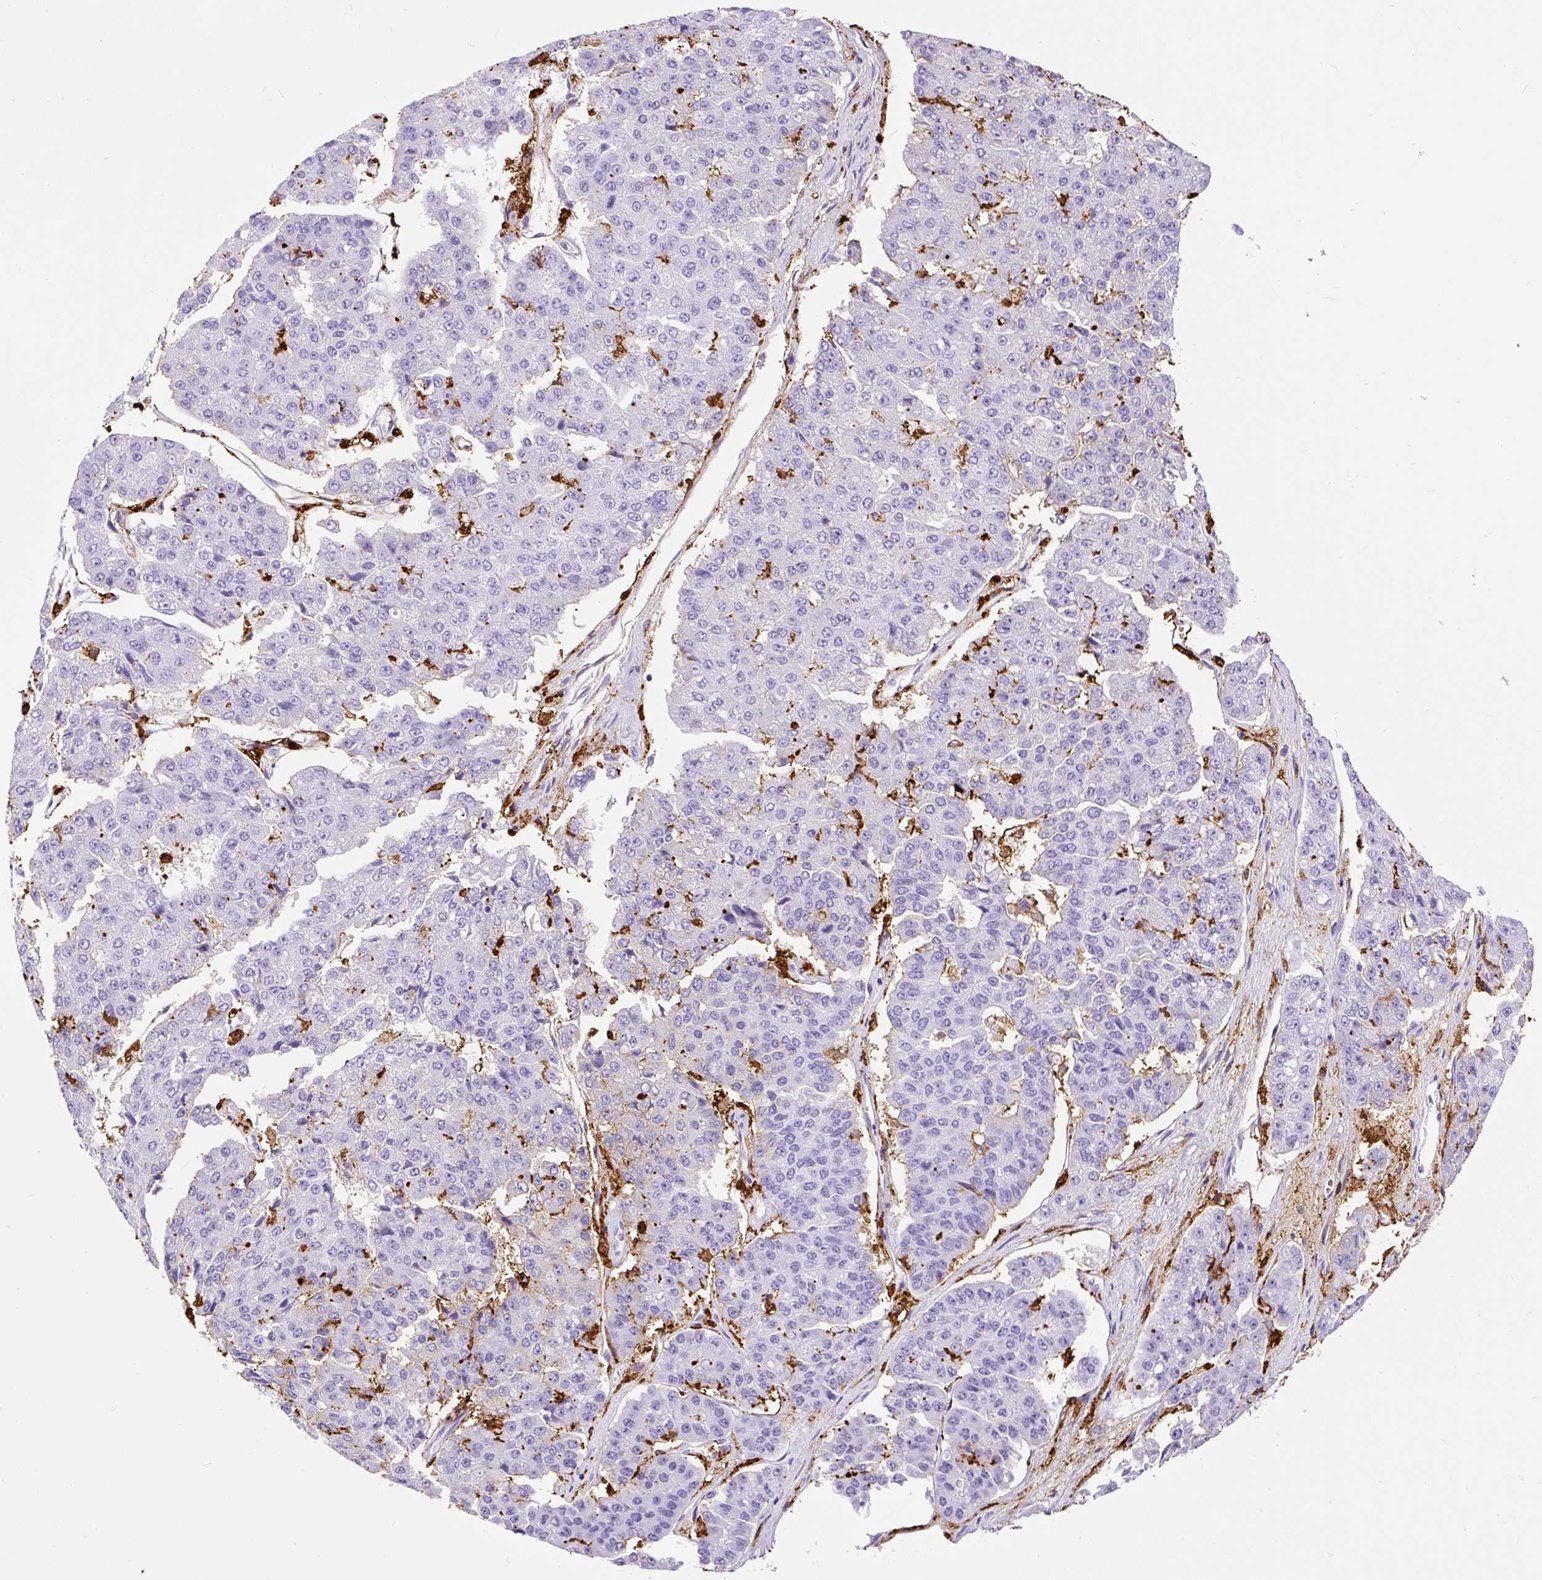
{"staining": {"intensity": "negative", "quantity": "none", "location": "none"}, "tissue": "pancreatic cancer", "cell_type": "Tumor cells", "image_type": "cancer", "snomed": [{"axis": "morphology", "description": "Adenocarcinoma, NOS"}, {"axis": "topography", "description": "Pancreas"}], "caption": "Human adenocarcinoma (pancreatic) stained for a protein using immunohistochemistry displays no positivity in tumor cells.", "gene": "HLA-DRA", "patient": {"sex": "male", "age": 50}}